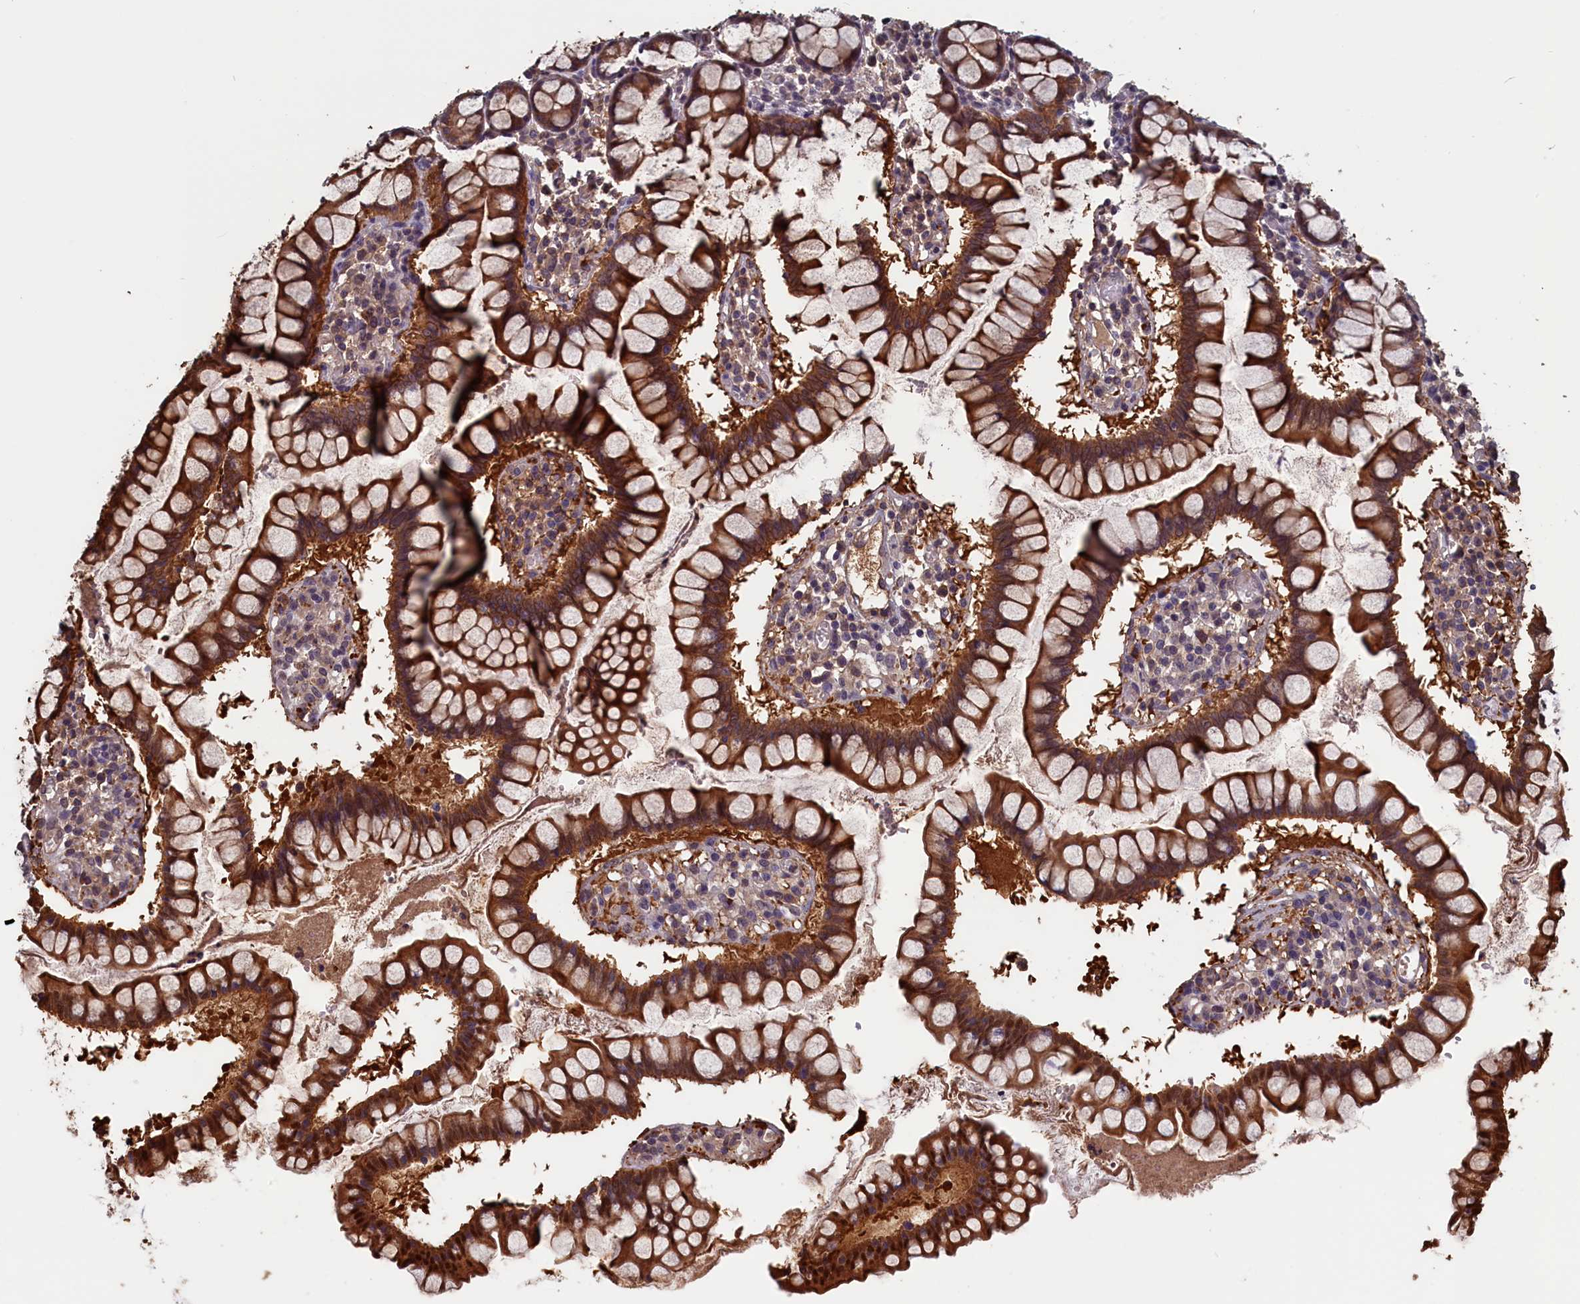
{"staining": {"intensity": "weak", "quantity": "25%-75%", "location": "cytoplasmic/membranous"}, "tissue": "colon", "cell_type": "Endothelial cells", "image_type": "normal", "snomed": [{"axis": "morphology", "description": "Normal tissue, NOS"}, {"axis": "morphology", "description": "Adenocarcinoma, NOS"}, {"axis": "topography", "description": "Colon"}], "caption": "Endothelial cells demonstrate weak cytoplasmic/membranous positivity in about 25%-75% of cells in normal colon.", "gene": "PLP2", "patient": {"sex": "female", "age": 55}}